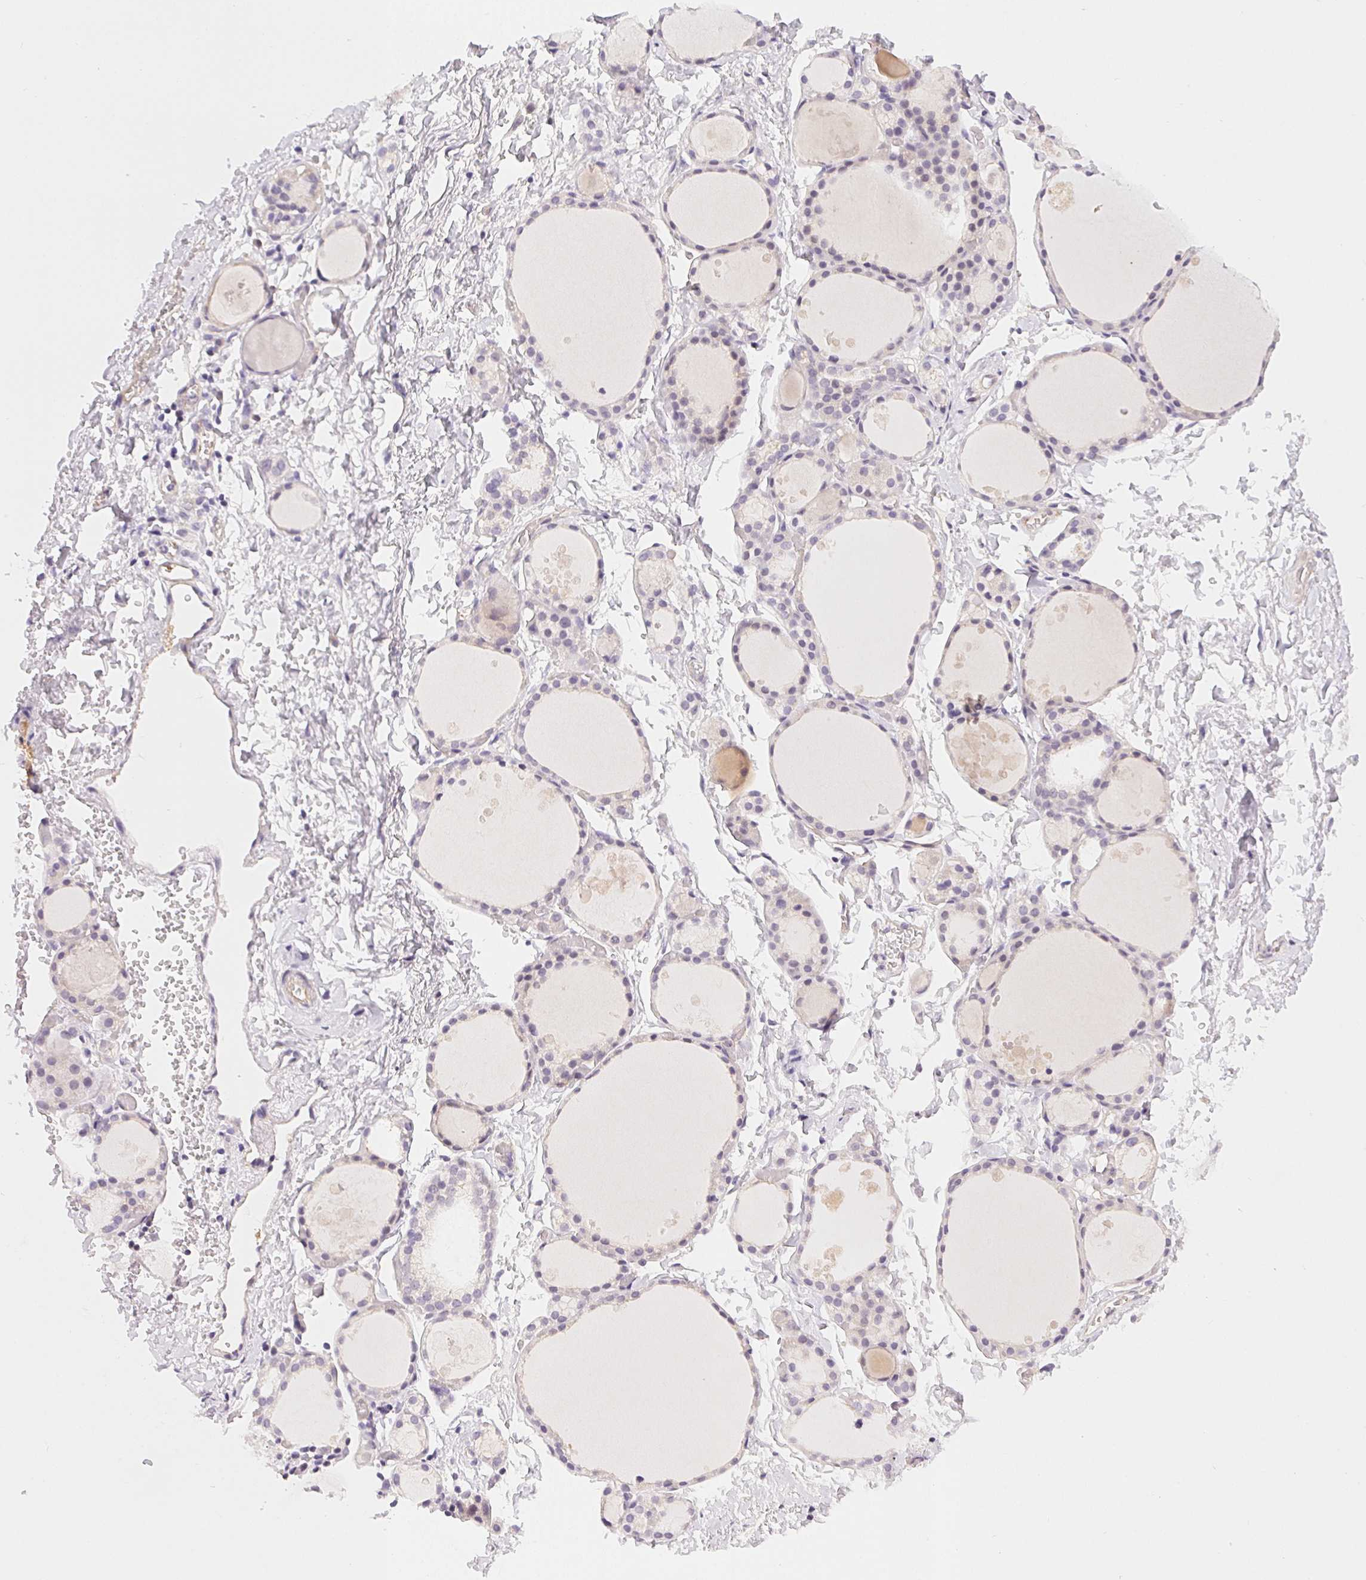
{"staining": {"intensity": "negative", "quantity": "none", "location": "none"}, "tissue": "thyroid gland", "cell_type": "Glandular cells", "image_type": "normal", "snomed": [{"axis": "morphology", "description": "Normal tissue, NOS"}, {"axis": "topography", "description": "Thyroid gland"}], "caption": "There is no significant staining in glandular cells of thyroid gland.", "gene": "CSN1S1", "patient": {"sex": "male", "age": 68}}